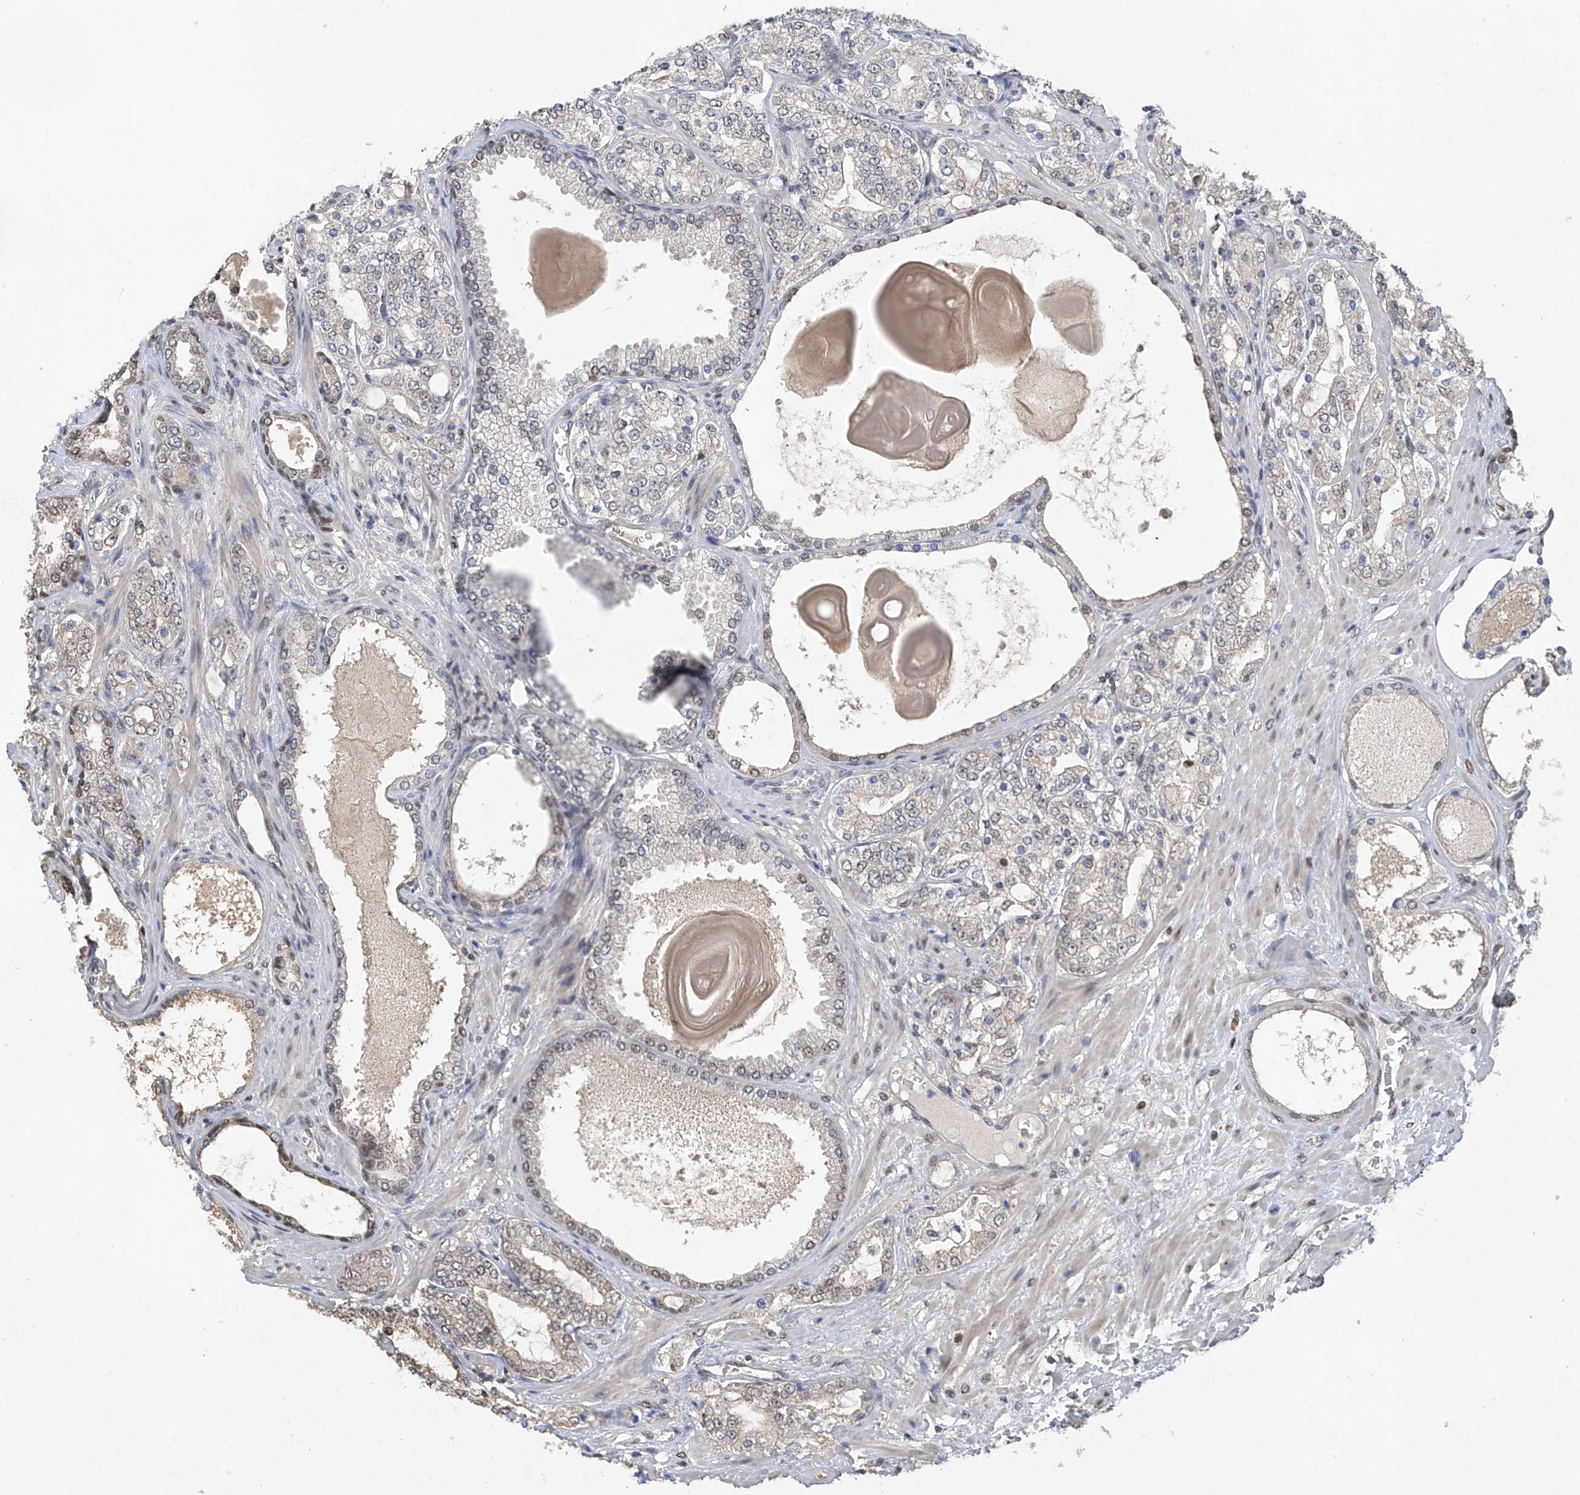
{"staining": {"intensity": "negative", "quantity": "none", "location": "none"}, "tissue": "prostate cancer", "cell_type": "Tumor cells", "image_type": "cancer", "snomed": [{"axis": "morphology", "description": "Adenocarcinoma, High grade"}, {"axis": "topography", "description": "Prostate"}], "caption": "Prostate cancer stained for a protein using immunohistochemistry reveals no expression tumor cells.", "gene": "PMM1", "patient": {"sex": "male", "age": 64}}